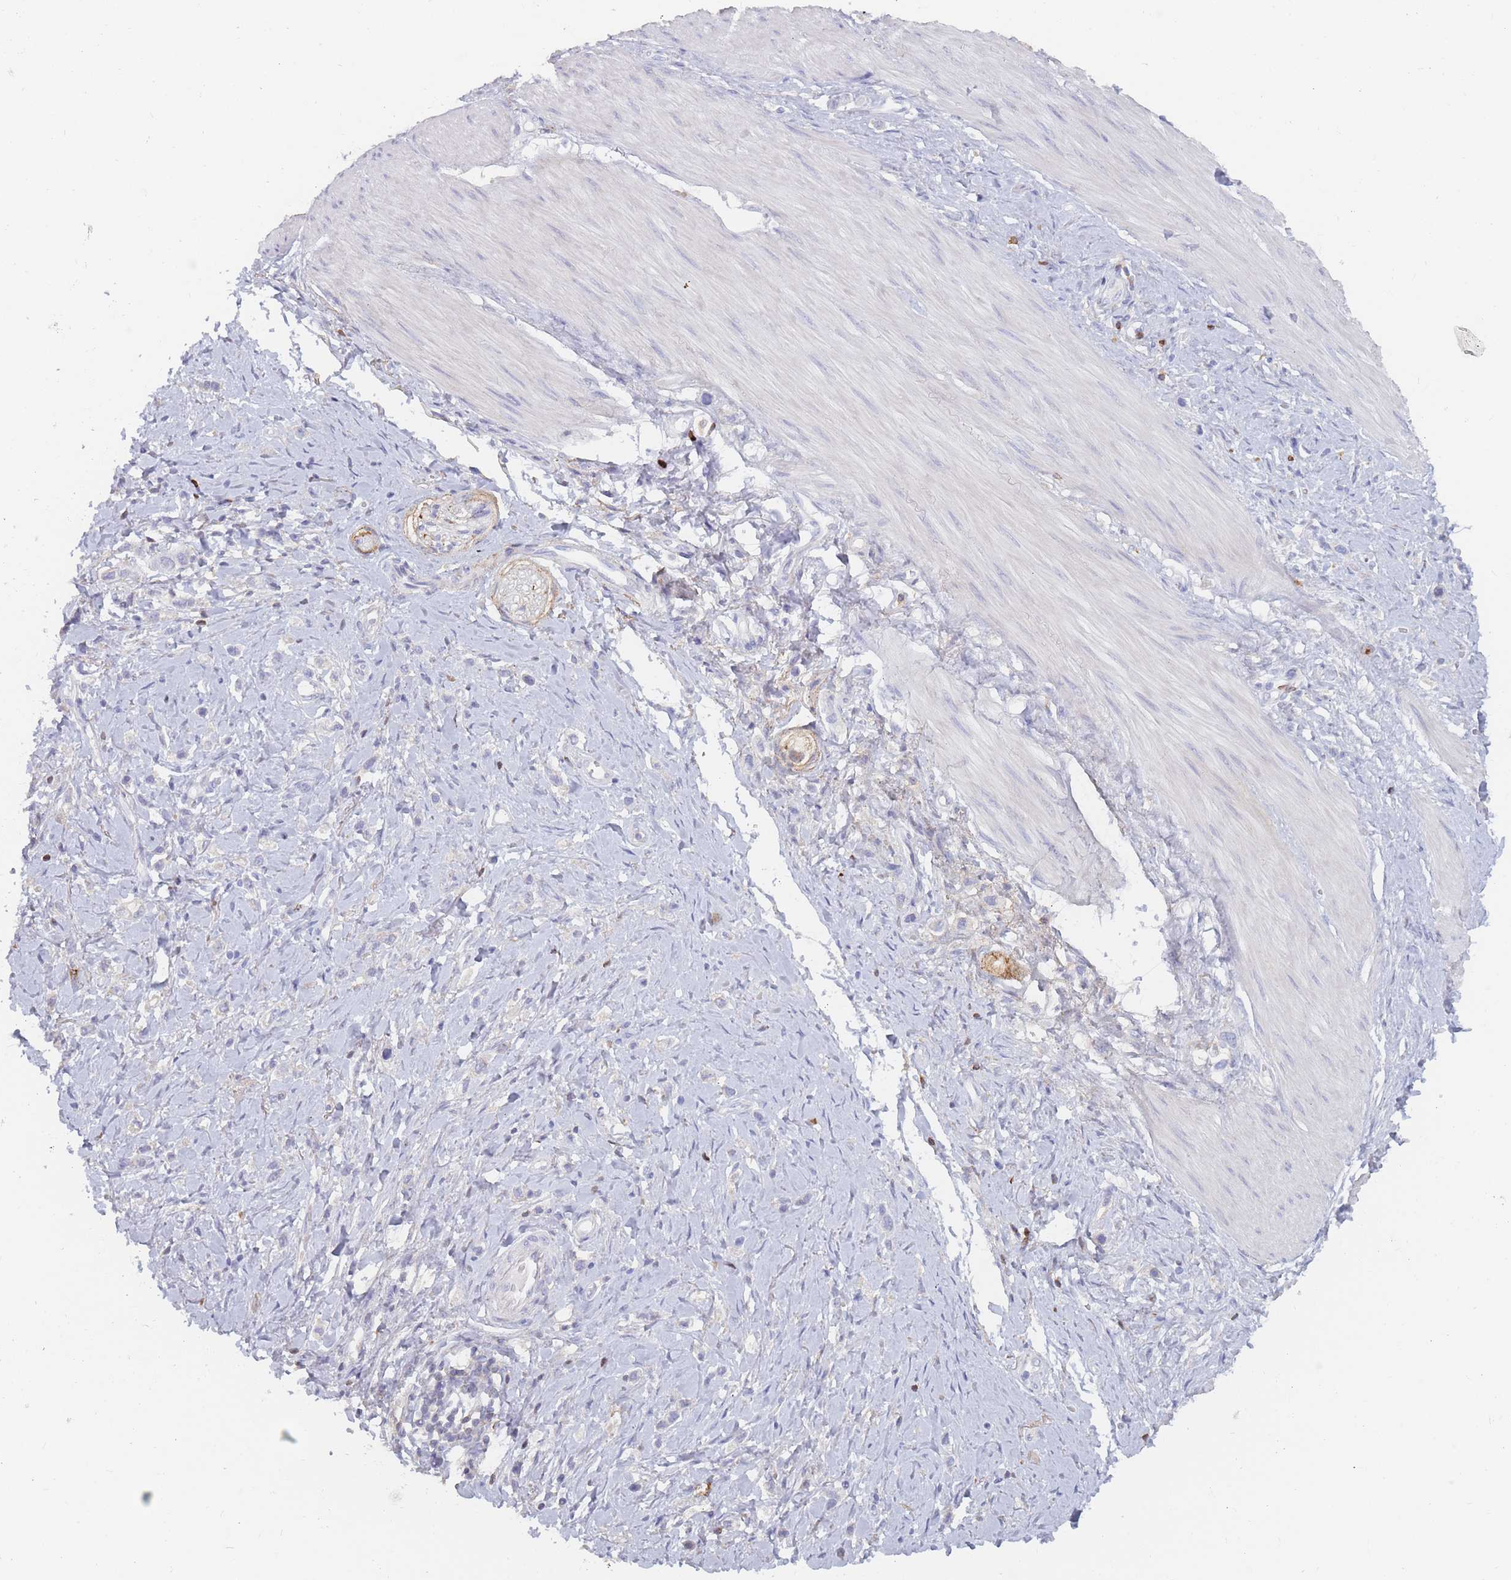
{"staining": {"intensity": "negative", "quantity": "none", "location": "none"}, "tissue": "stomach cancer", "cell_type": "Tumor cells", "image_type": "cancer", "snomed": [{"axis": "morphology", "description": "Adenocarcinoma, NOS"}, {"axis": "topography", "description": "Stomach"}], "caption": "Protein analysis of stomach cancer reveals no significant staining in tumor cells. The staining is performed using DAB brown chromogen with nuclei counter-stained in using hematoxylin.", "gene": "PRG4", "patient": {"sex": "female", "age": 65}}